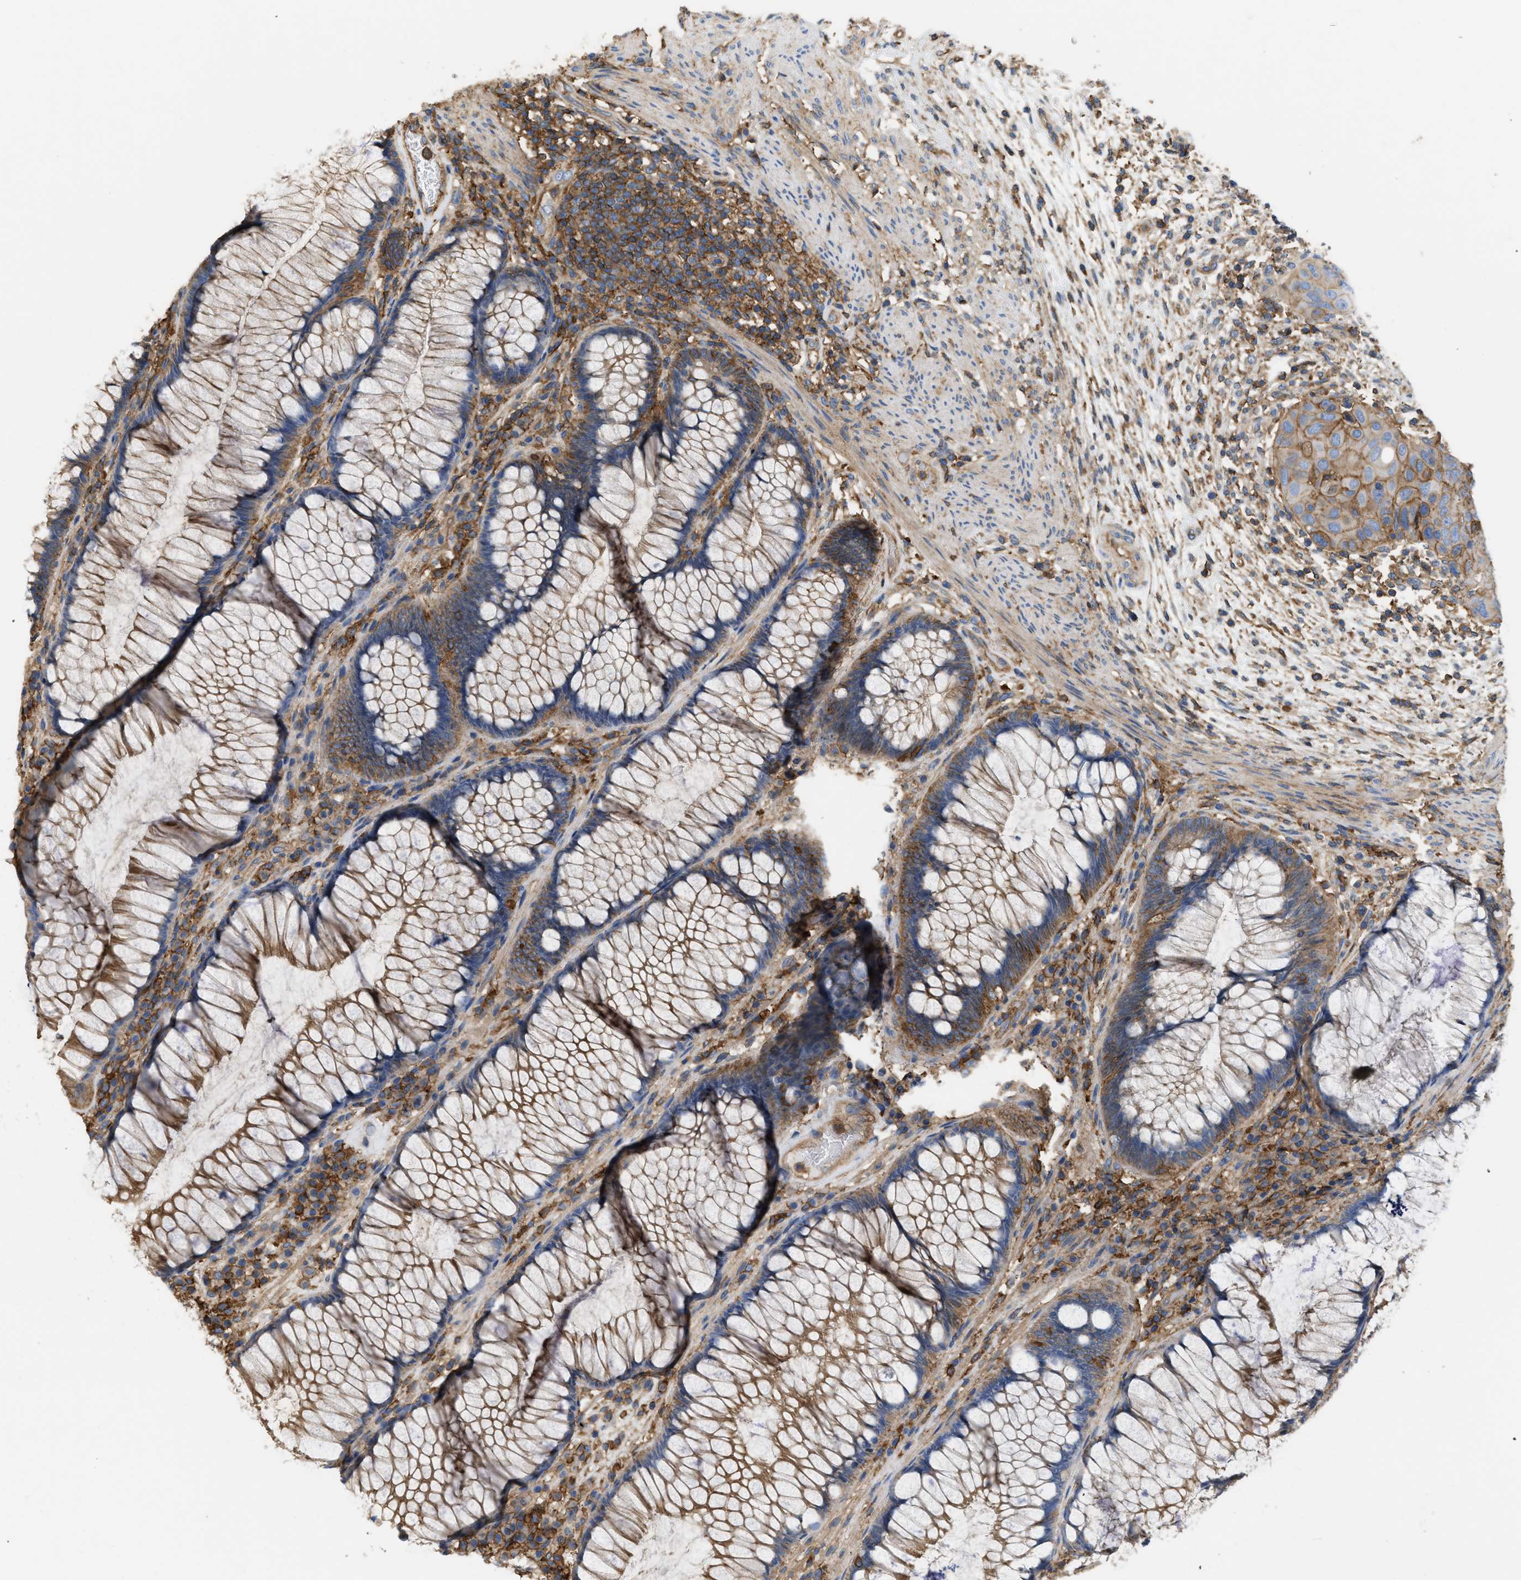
{"staining": {"intensity": "moderate", "quantity": ">75%", "location": "cytoplasmic/membranous"}, "tissue": "rectum", "cell_type": "Glandular cells", "image_type": "normal", "snomed": [{"axis": "morphology", "description": "Normal tissue, NOS"}, {"axis": "topography", "description": "Rectum"}], "caption": "Immunohistochemical staining of unremarkable human rectum demonstrates >75% levels of moderate cytoplasmic/membranous protein expression in approximately >75% of glandular cells. Immunohistochemistry stains the protein of interest in brown and the nuclei are stained blue.", "gene": "GNB4", "patient": {"sex": "male", "age": 51}}